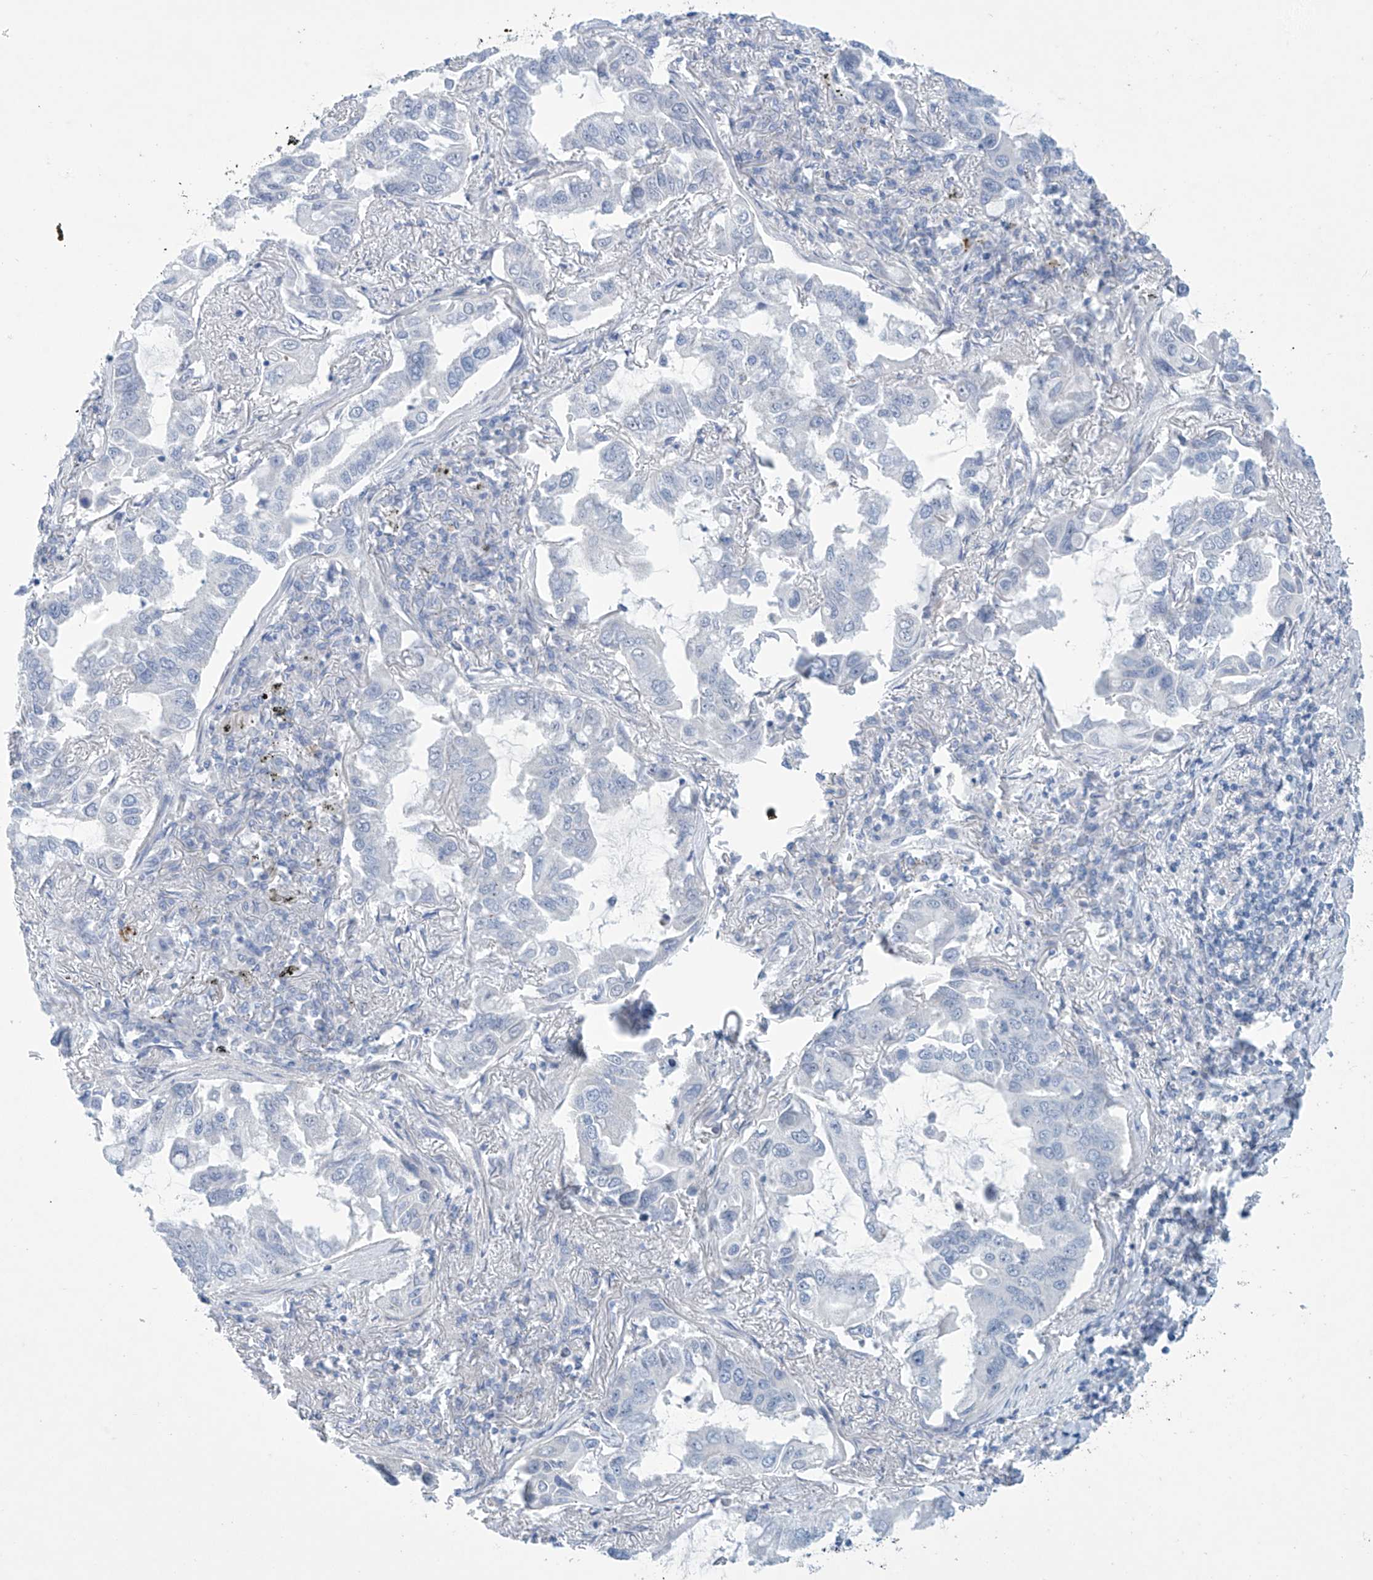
{"staining": {"intensity": "negative", "quantity": "none", "location": "none"}, "tissue": "lung cancer", "cell_type": "Tumor cells", "image_type": "cancer", "snomed": [{"axis": "morphology", "description": "Adenocarcinoma, NOS"}, {"axis": "topography", "description": "Lung"}], "caption": "Human adenocarcinoma (lung) stained for a protein using immunohistochemistry demonstrates no positivity in tumor cells.", "gene": "SLC35A5", "patient": {"sex": "male", "age": 64}}